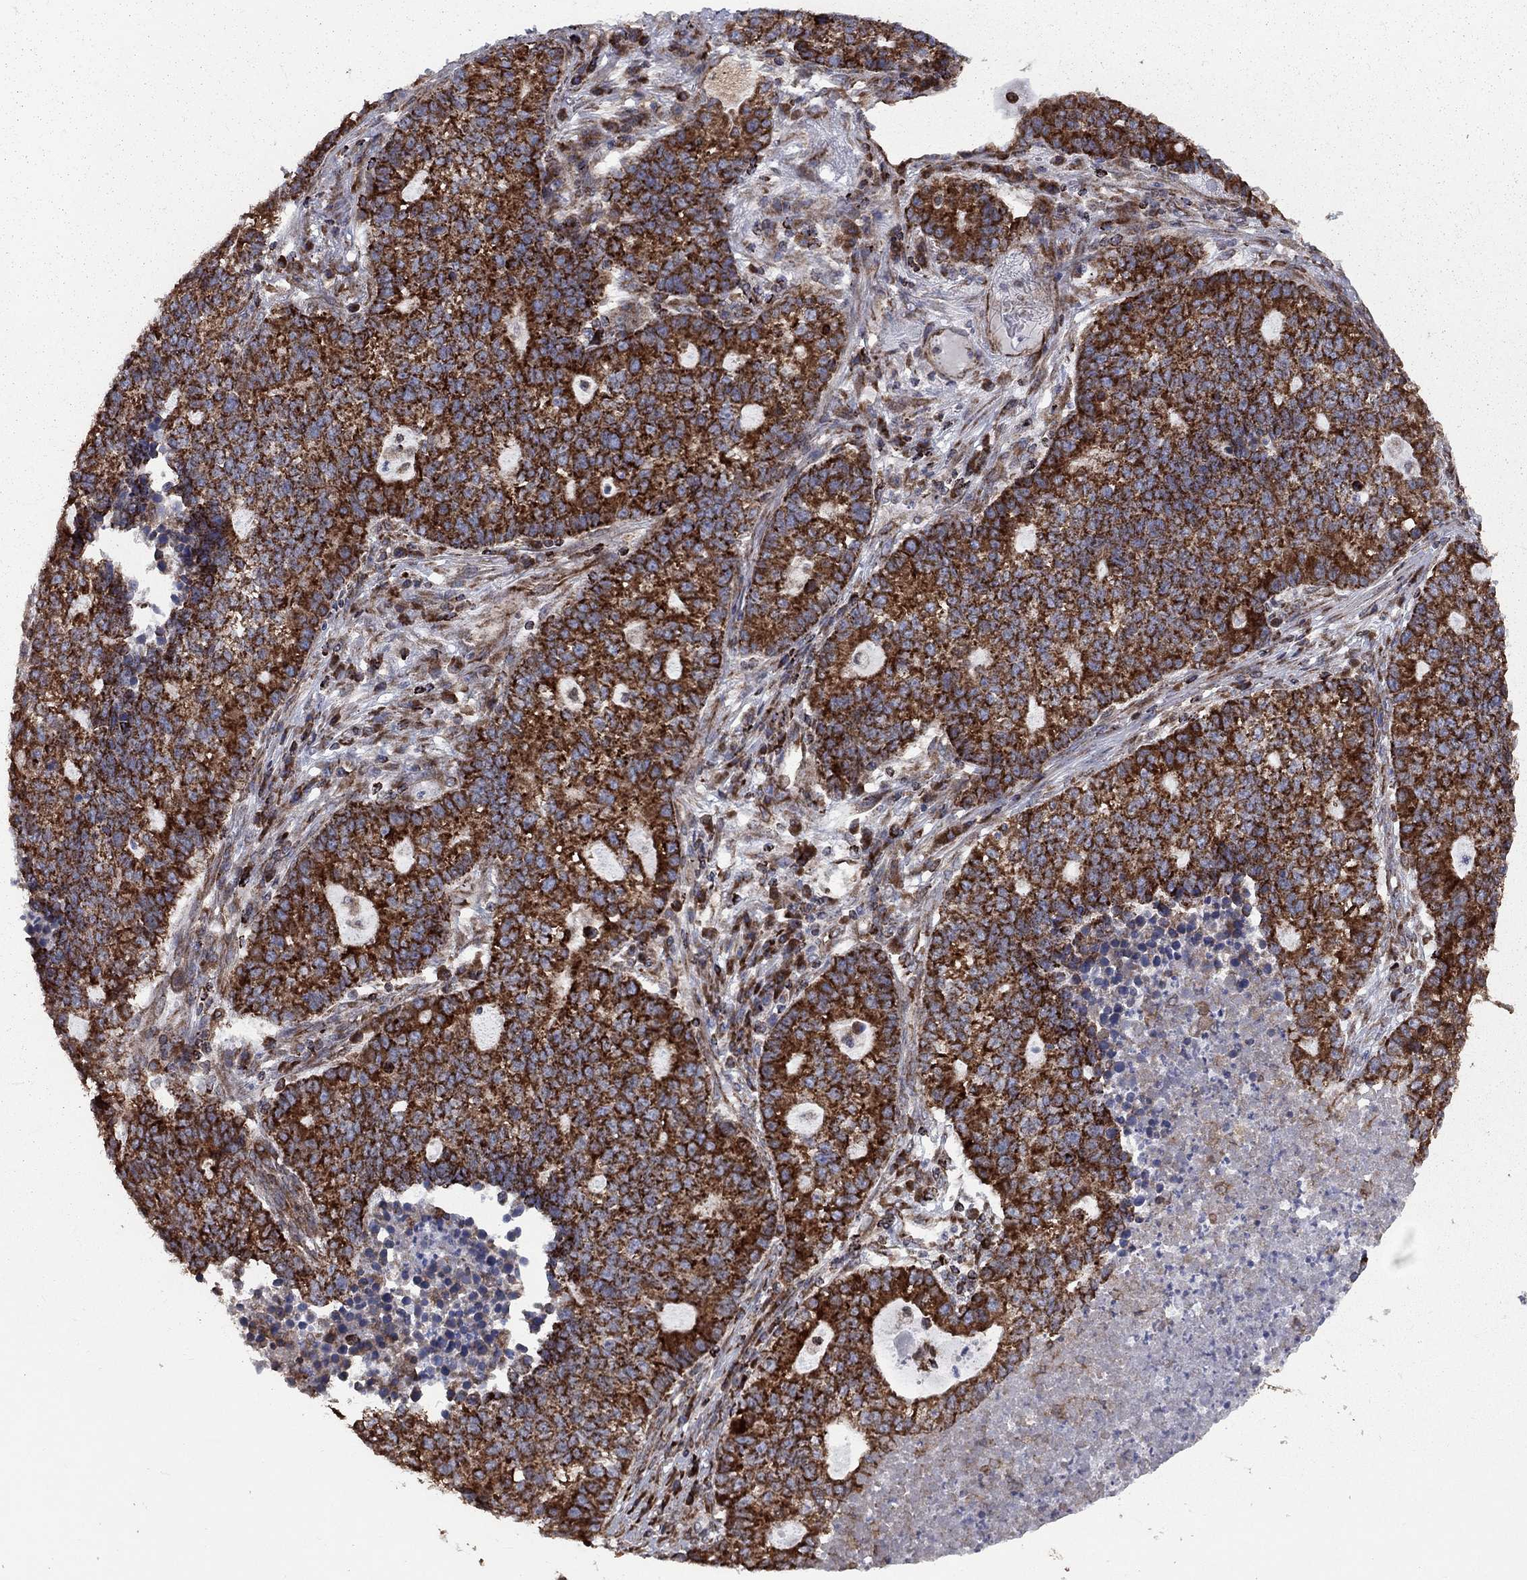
{"staining": {"intensity": "strong", "quantity": "25%-75%", "location": "cytoplasmic/membranous"}, "tissue": "lung cancer", "cell_type": "Tumor cells", "image_type": "cancer", "snomed": [{"axis": "morphology", "description": "Adenocarcinoma, NOS"}, {"axis": "topography", "description": "Lung"}], "caption": "Brown immunohistochemical staining in lung cancer (adenocarcinoma) displays strong cytoplasmic/membranous positivity in about 25%-75% of tumor cells. The protein is shown in brown color, while the nuclei are stained blue.", "gene": "CLPTM1", "patient": {"sex": "male", "age": 57}}